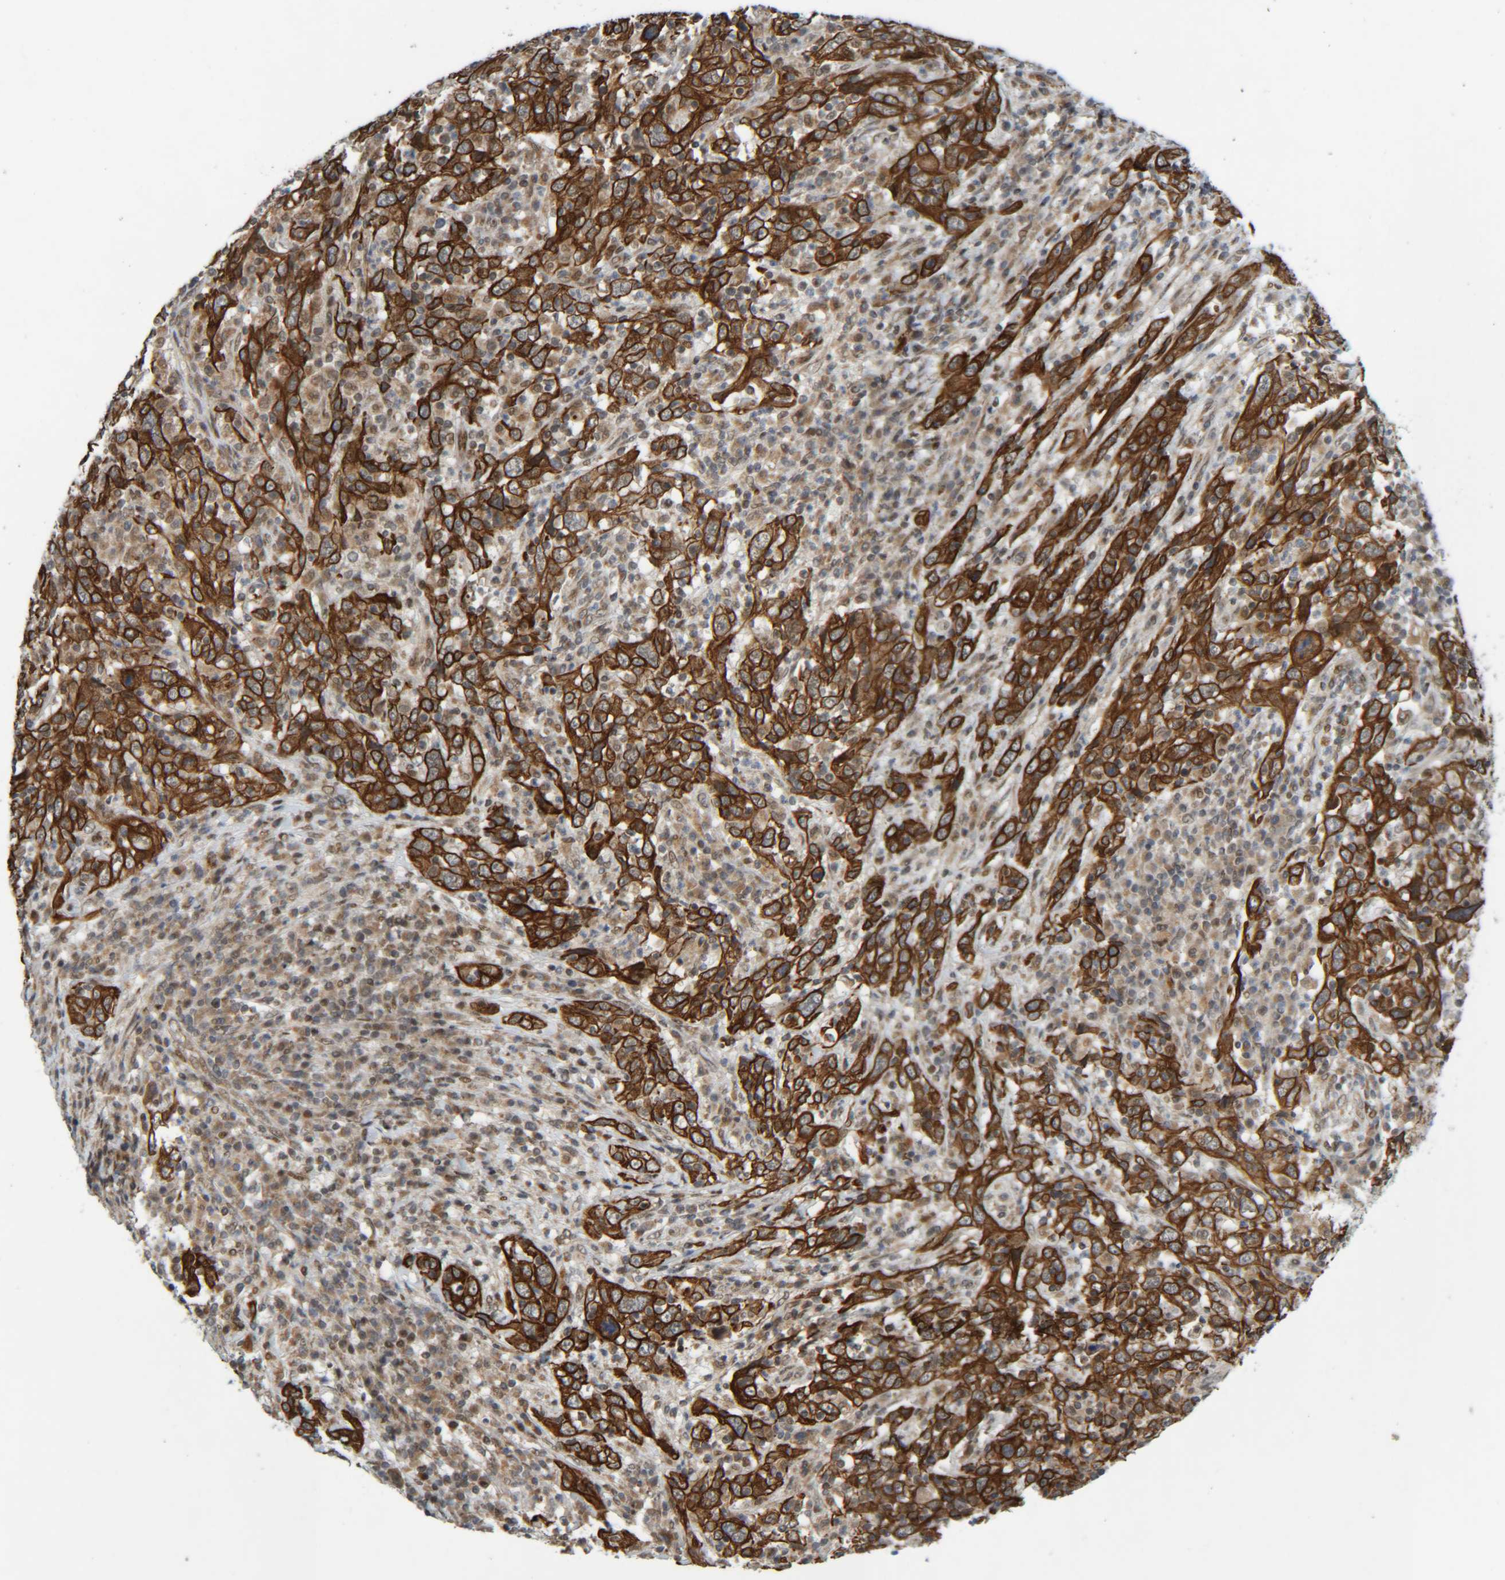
{"staining": {"intensity": "strong", "quantity": ">75%", "location": "cytoplasmic/membranous"}, "tissue": "cervical cancer", "cell_type": "Tumor cells", "image_type": "cancer", "snomed": [{"axis": "morphology", "description": "Squamous cell carcinoma, NOS"}, {"axis": "topography", "description": "Cervix"}], "caption": "DAB immunohistochemical staining of human squamous cell carcinoma (cervical) reveals strong cytoplasmic/membranous protein staining in about >75% of tumor cells. Nuclei are stained in blue.", "gene": "CCDC57", "patient": {"sex": "female", "age": 46}}